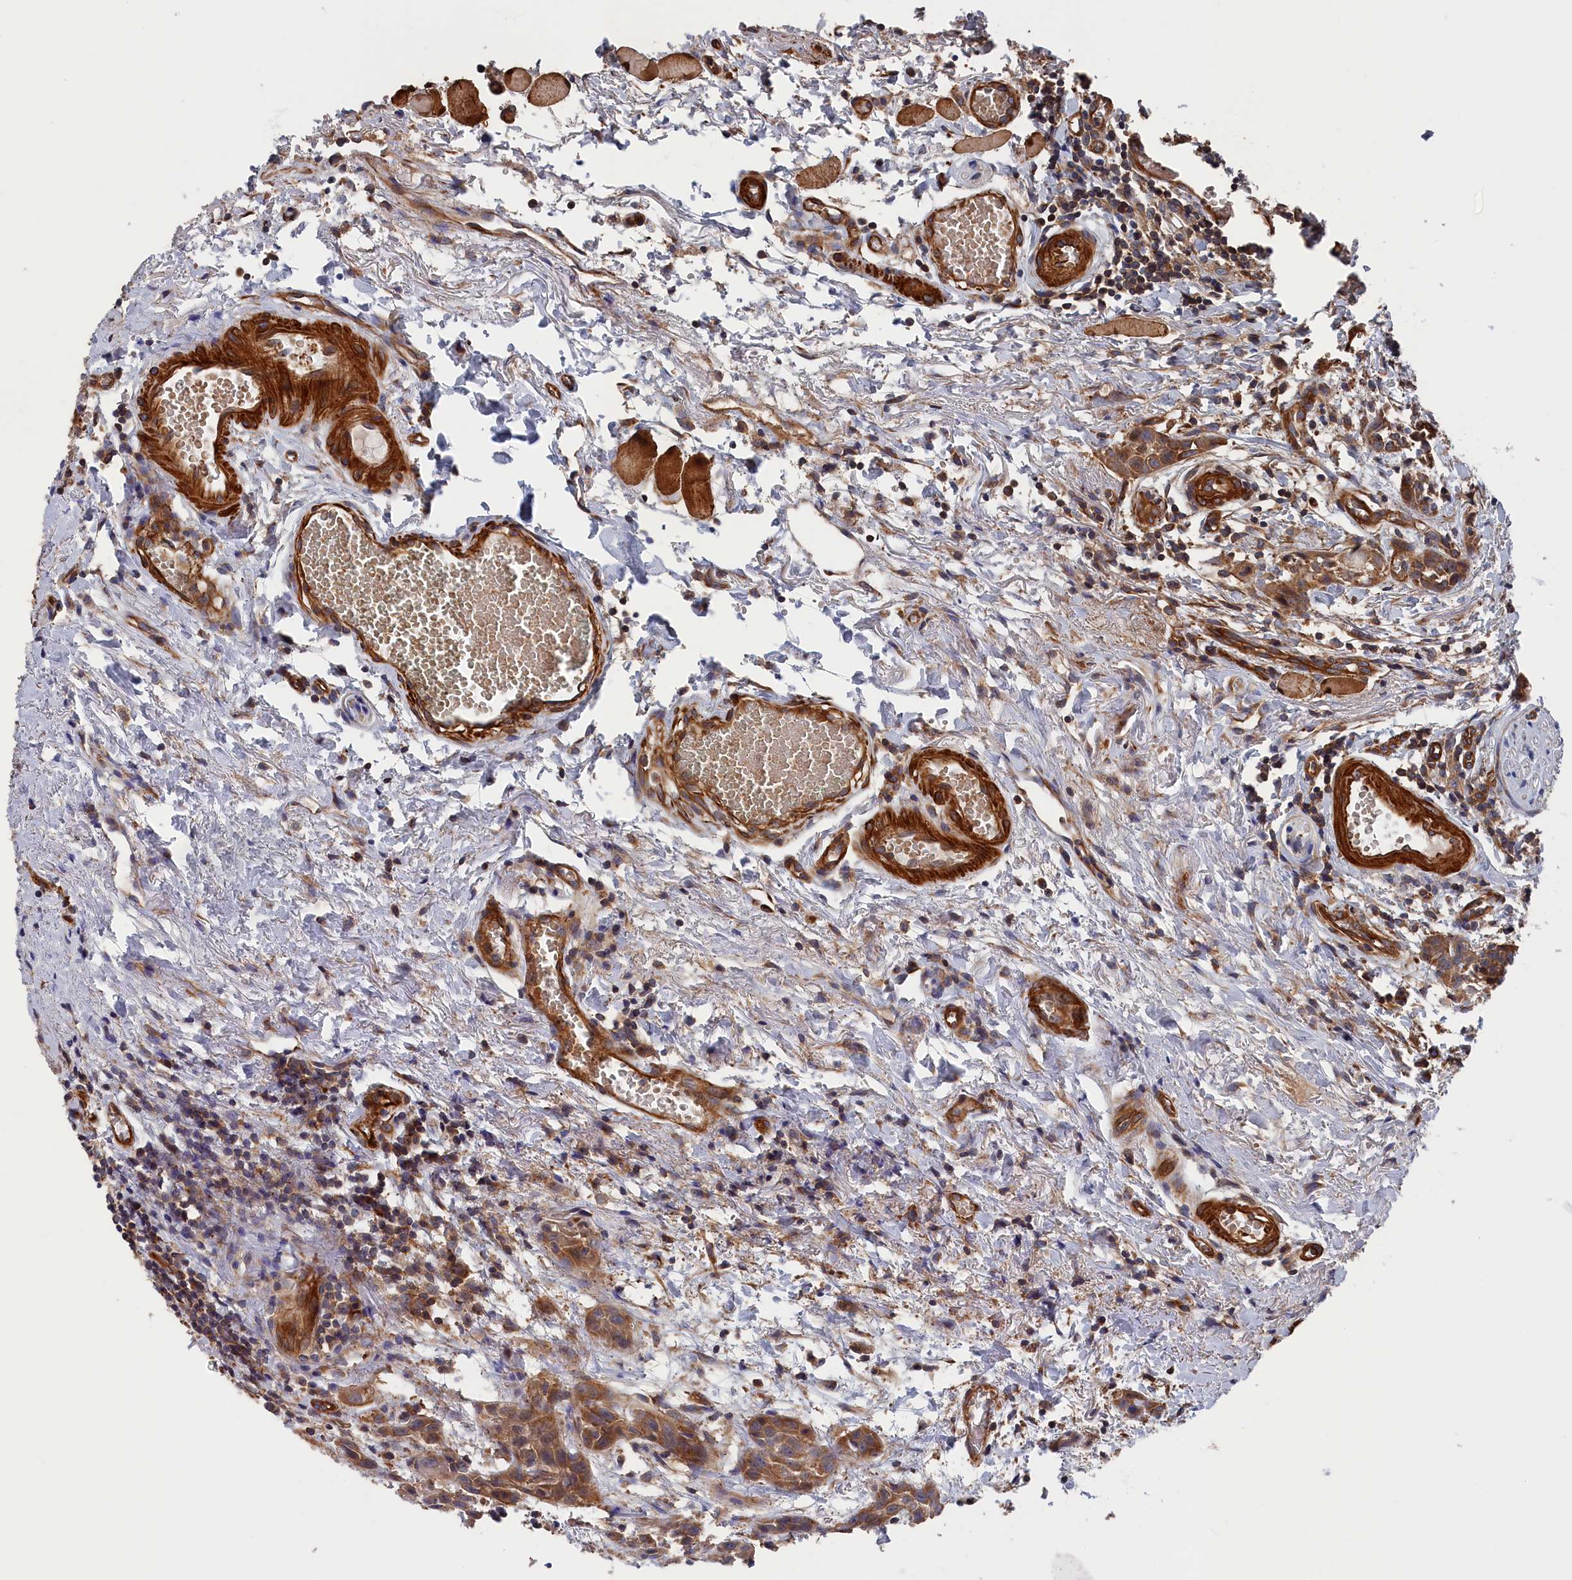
{"staining": {"intensity": "strong", "quantity": ">75%", "location": "cytoplasmic/membranous"}, "tissue": "head and neck cancer", "cell_type": "Tumor cells", "image_type": "cancer", "snomed": [{"axis": "morphology", "description": "Squamous cell carcinoma, NOS"}, {"axis": "topography", "description": "Oral tissue"}, {"axis": "topography", "description": "Head-Neck"}], "caption": "Head and neck cancer (squamous cell carcinoma) stained for a protein (brown) reveals strong cytoplasmic/membranous positive expression in approximately >75% of tumor cells.", "gene": "LDHD", "patient": {"sex": "female", "age": 50}}